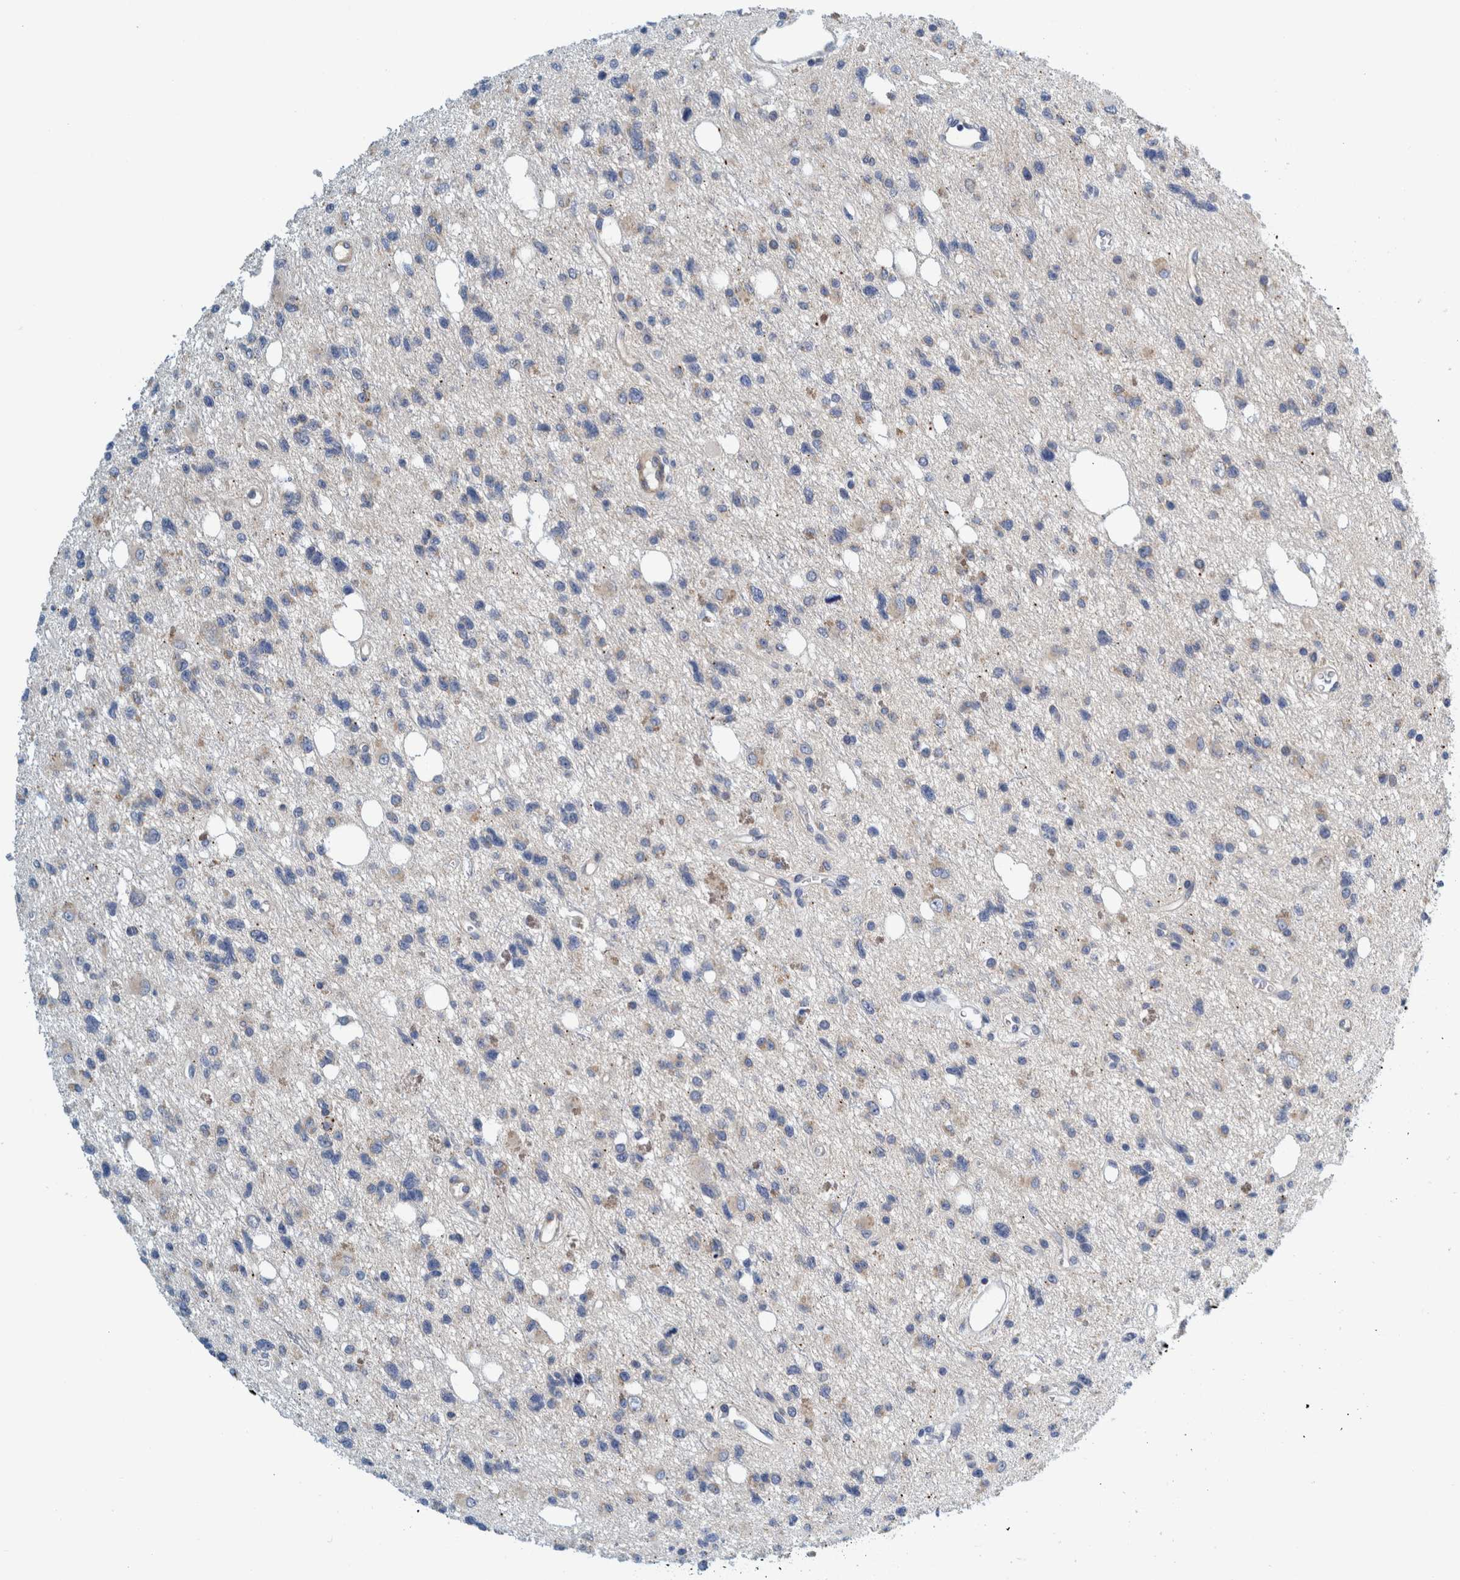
{"staining": {"intensity": "weak", "quantity": "<25%", "location": "cytoplasmic/membranous"}, "tissue": "glioma", "cell_type": "Tumor cells", "image_type": "cancer", "snomed": [{"axis": "morphology", "description": "Glioma, malignant, High grade"}, {"axis": "topography", "description": "Brain"}], "caption": "A high-resolution histopathology image shows immunohistochemistry (IHC) staining of glioma, which reveals no significant positivity in tumor cells.", "gene": "ZNF324B", "patient": {"sex": "female", "age": 62}}